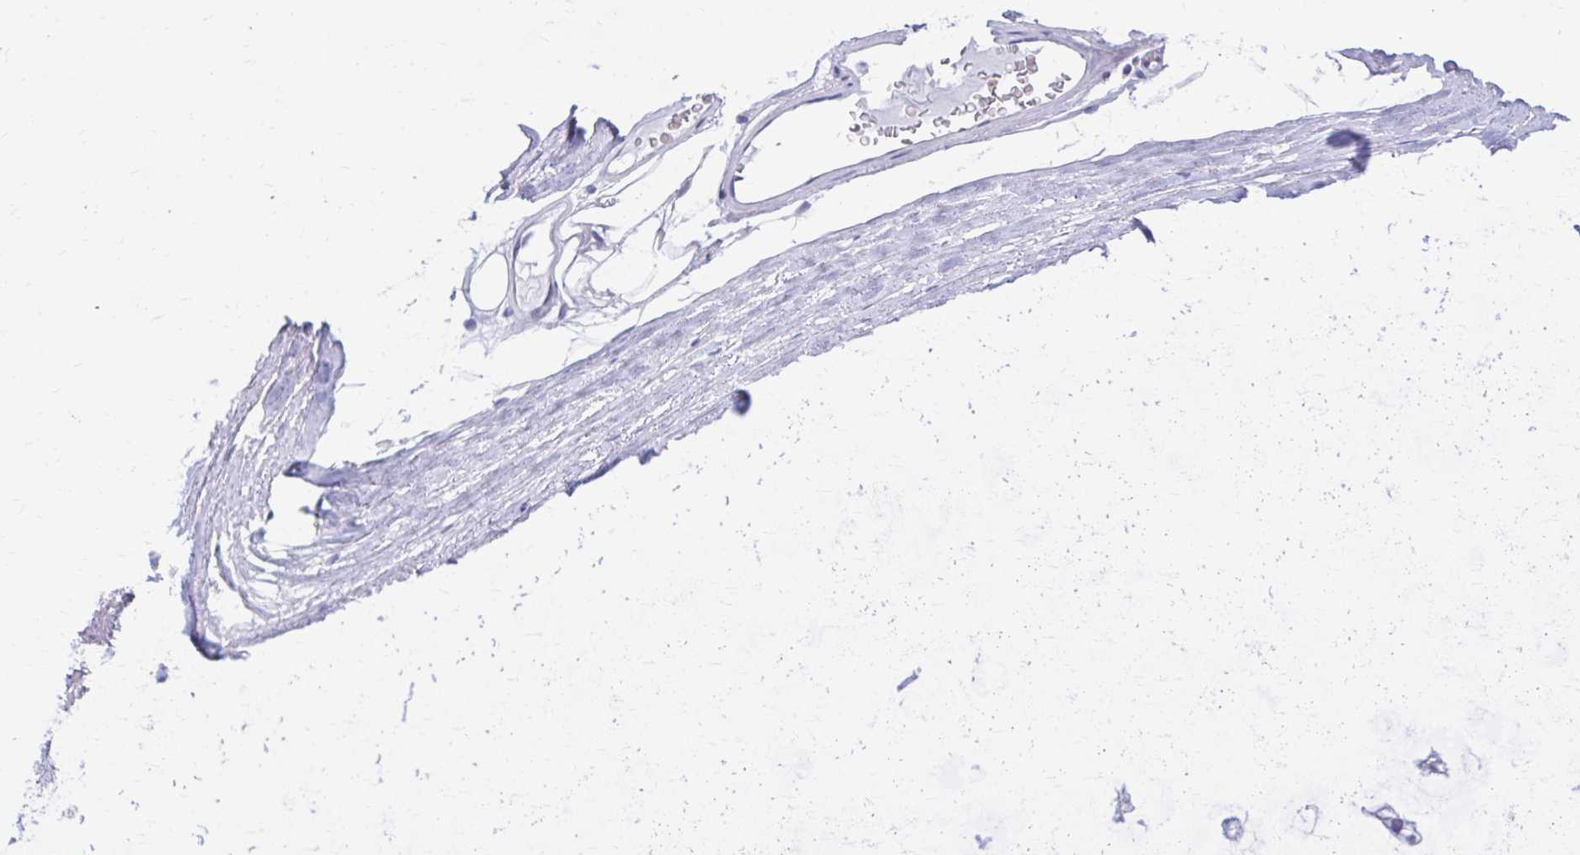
{"staining": {"intensity": "negative", "quantity": "none", "location": "none"}, "tissue": "adipose tissue", "cell_type": "Adipocytes", "image_type": "normal", "snomed": [{"axis": "morphology", "description": "Normal tissue, NOS"}, {"axis": "topography", "description": "Lymph node"}, {"axis": "topography", "description": "Cartilage tissue"}, {"axis": "topography", "description": "Nasopharynx"}], "caption": "Photomicrograph shows no significant protein positivity in adipocytes of normal adipose tissue.", "gene": "RADIL", "patient": {"sex": "male", "age": 63}}